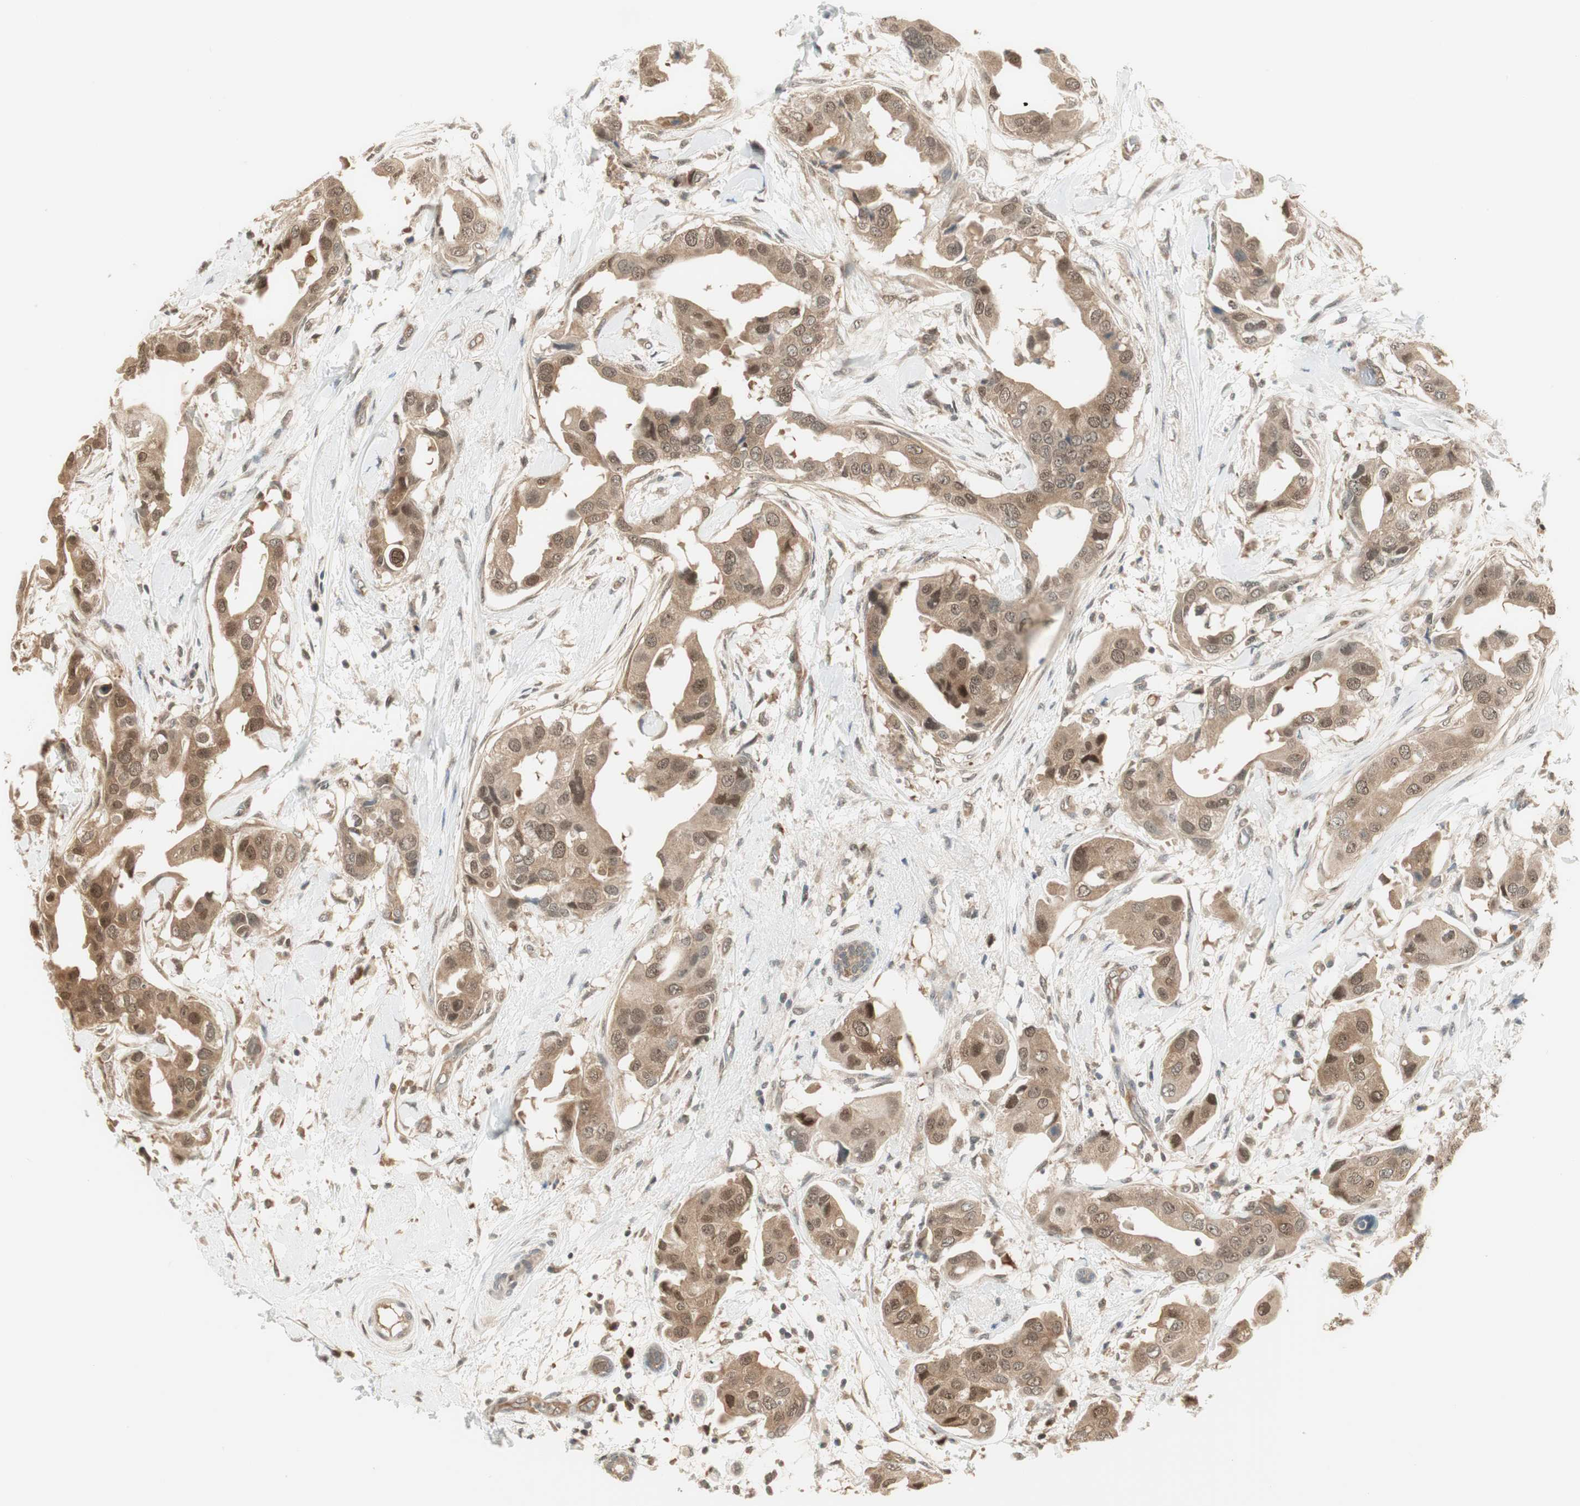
{"staining": {"intensity": "weak", "quantity": ">75%", "location": "cytoplasmic/membranous,nuclear"}, "tissue": "breast cancer", "cell_type": "Tumor cells", "image_type": "cancer", "snomed": [{"axis": "morphology", "description": "Duct carcinoma"}, {"axis": "topography", "description": "Breast"}], "caption": "There is low levels of weak cytoplasmic/membranous and nuclear staining in tumor cells of breast cancer, as demonstrated by immunohistochemical staining (brown color).", "gene": "IPO5", "patient": {"sex": "female", "age": 40}}